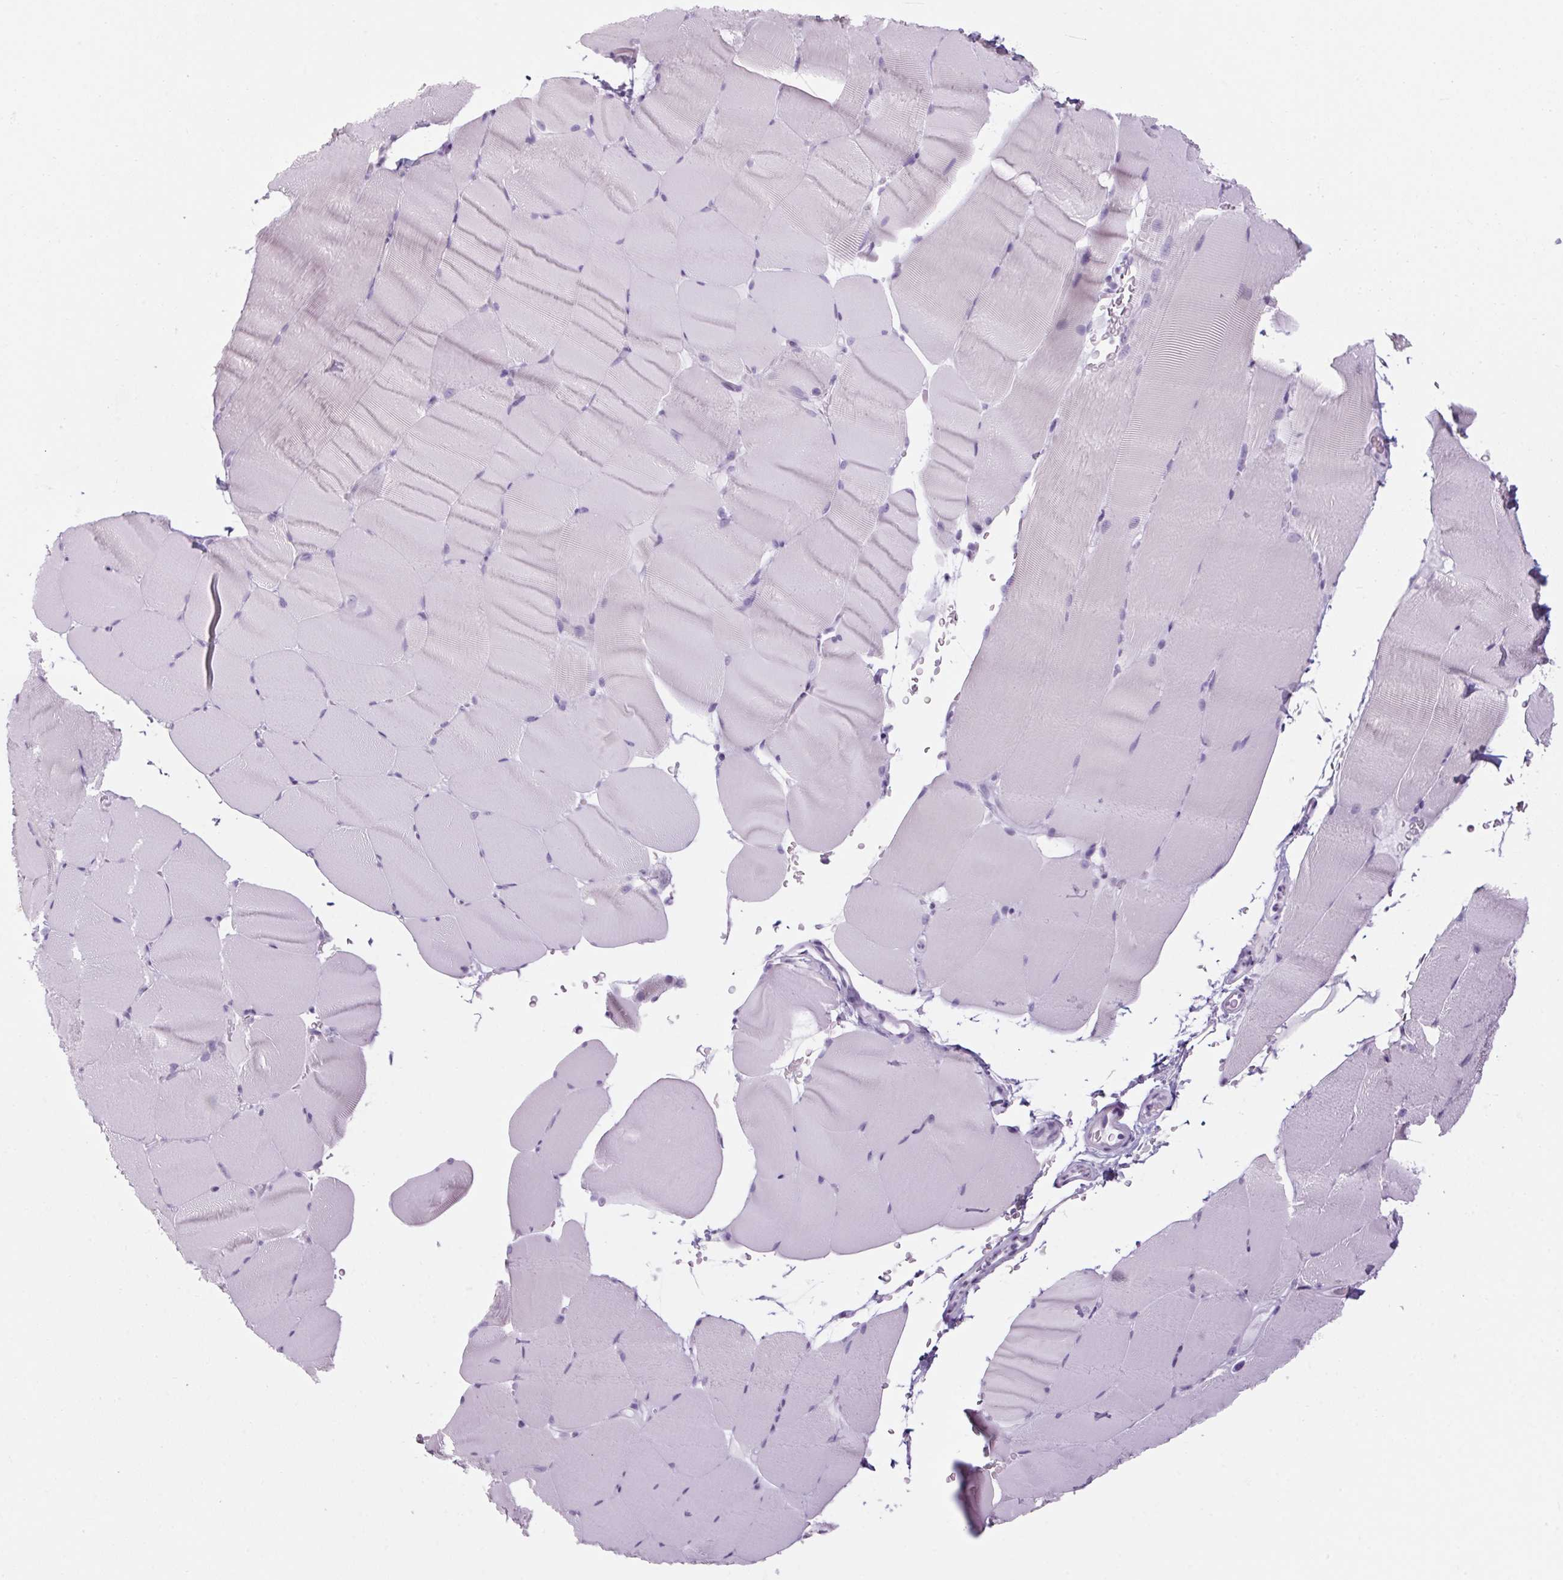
{"staining": {"intensity": "negative", "quantity": "none", "location": "none"}, "tissue": "skeletal muscle", "cell_type": "Myocytes", "image_type": "normal", "snomed": [{"axis": "morphology", "description": "Normal tissue, NOS"}, {"axis": "topography", "description": "Skeletal muscle"}], "caption": "An immunohistochemistry image of normal skeletal muscle is shown. There is no staining in myocytes of skeletal muscle. (DAB immunohistochemistry visualized using brightfield microscopy, high magnification).", "gene": "RPTN", "patient": {"sex": "female", "age": 37}}